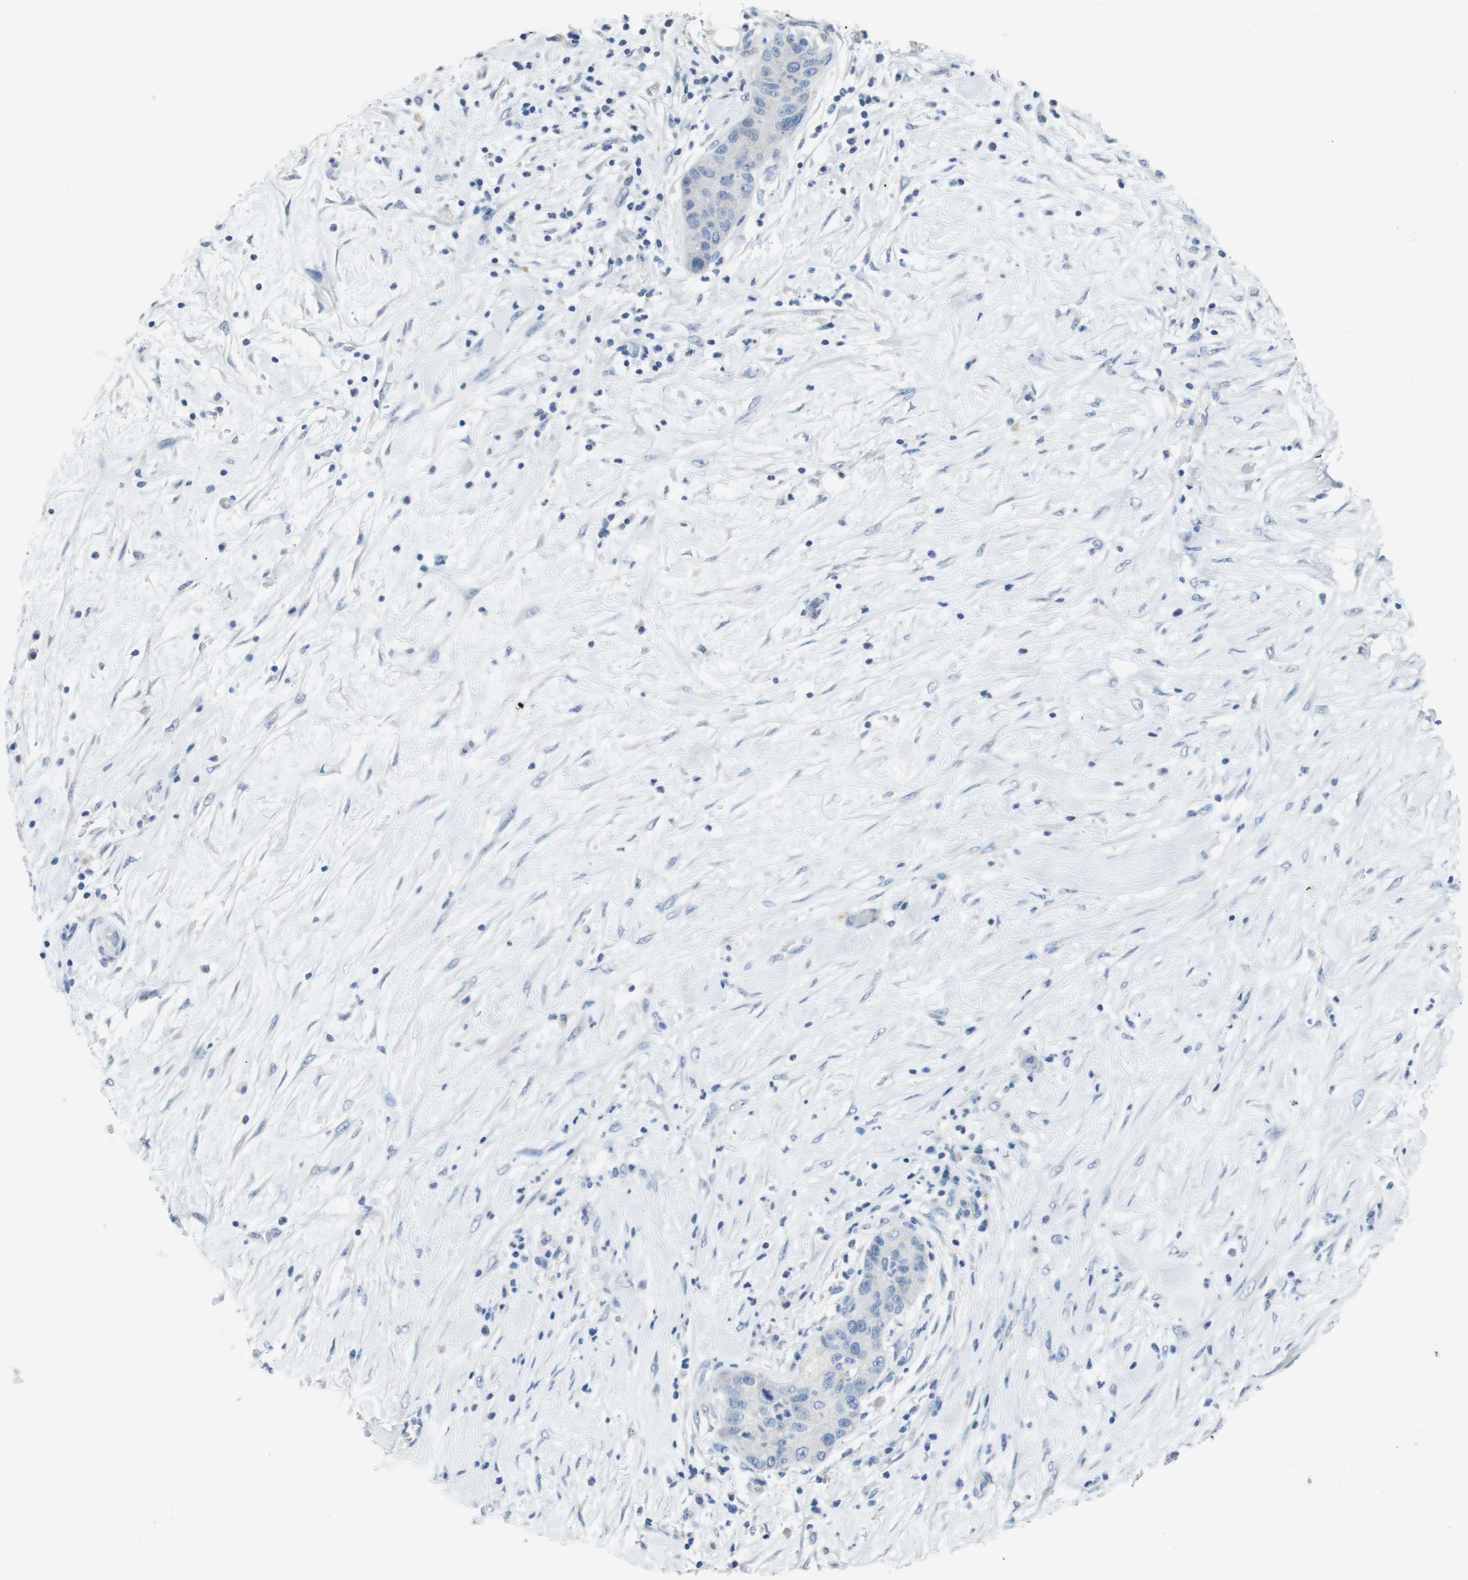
{"staining": {"intensity": "negative", "quantity": "none", "location": "none"}, "tissue": "pancreatic cancer", "cell_type": "Tumor cells", "image_type": "cancer", "snomed": [{"axis": "morphology", "description": "Adenocarcinoma, NOS"}, {"axis": "topography", "description": "Pancreas"}], "caption": "High power microscopy photomicrograph of an IHC photomicrograph of adenocarcinoma (pancreatic), revealing no significant positivity in tumor cells.", "gene": "MT3", "patient": {"sex": "female", "age": 78}}